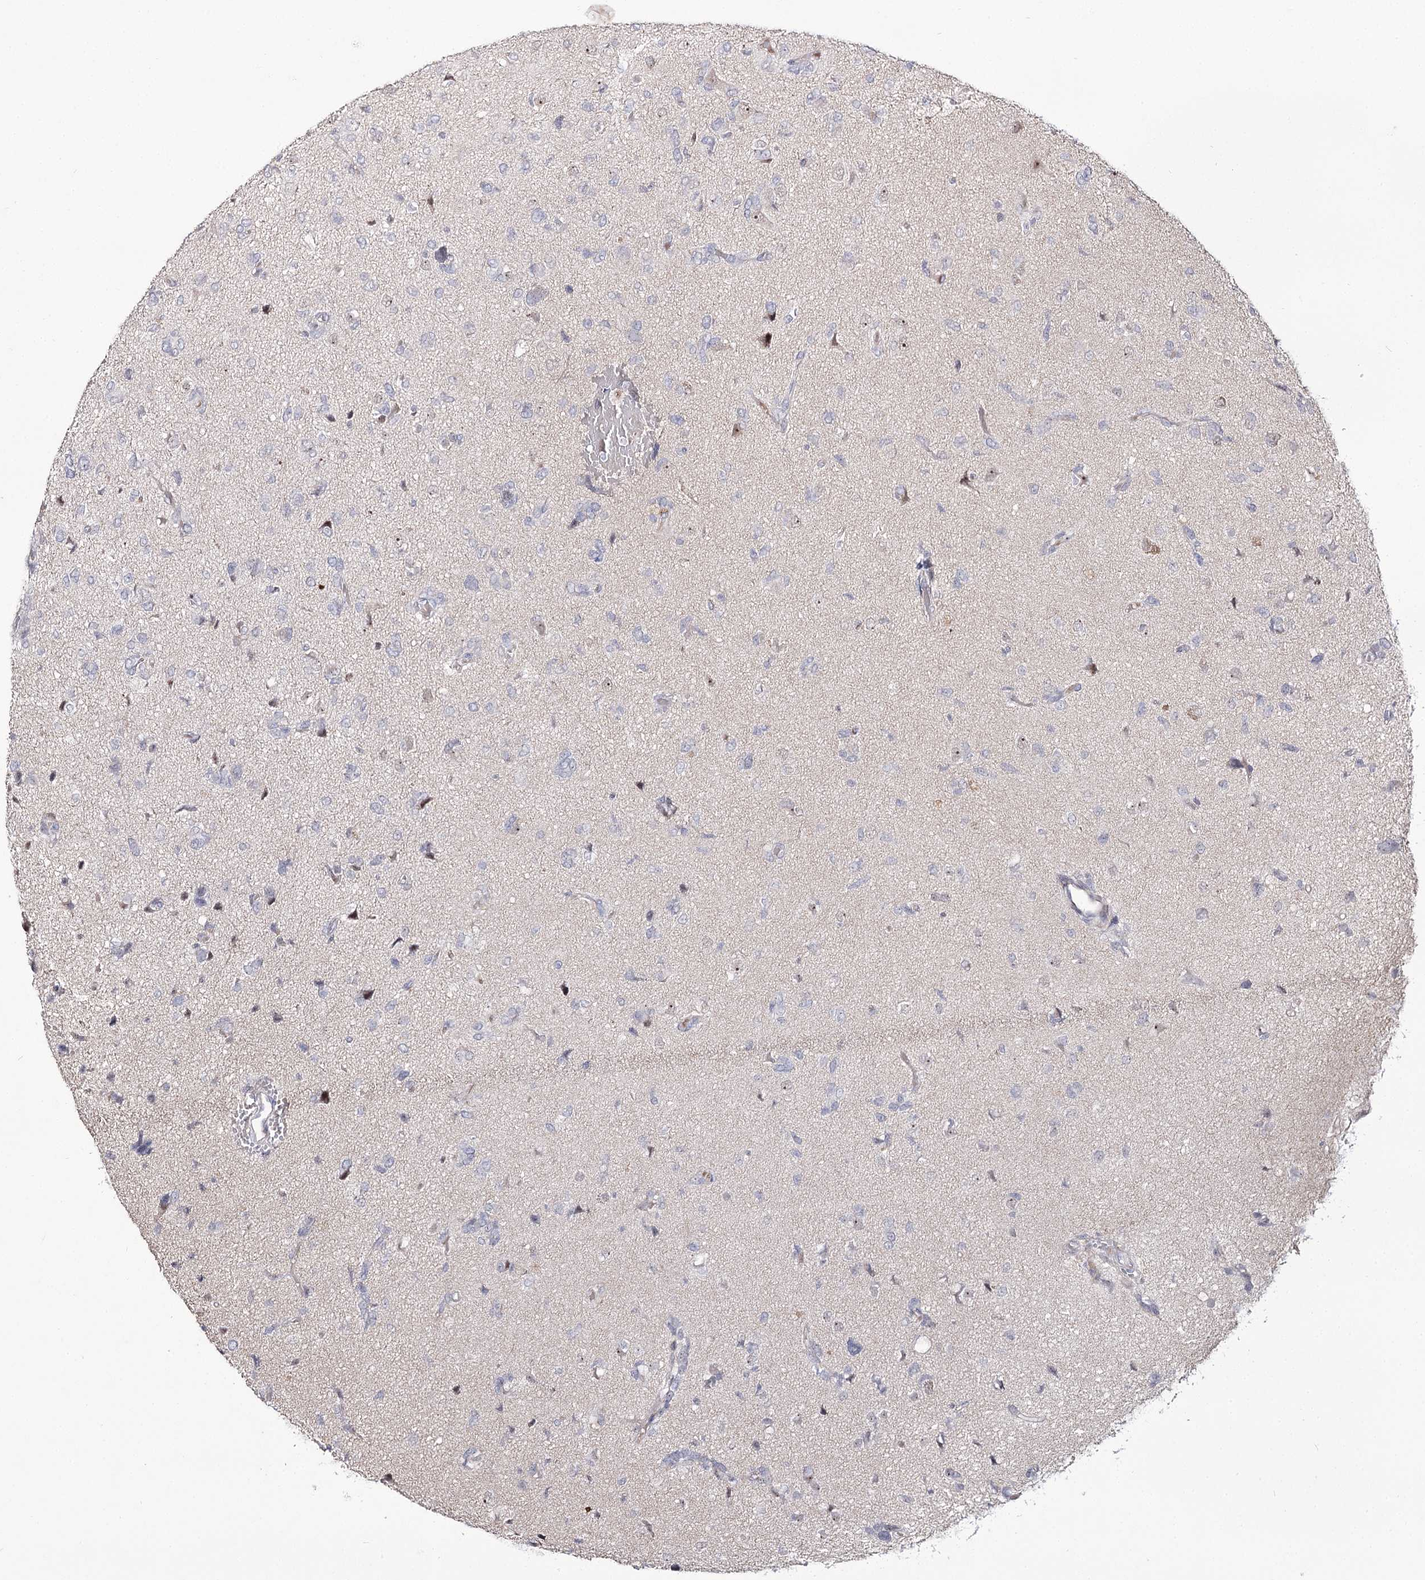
{"staining": {"intensity": "negative", "quantity": "none", "location": "none"}, "tissue": "glioma", "cell_type": "Tumor cells", "image_type": "cancer", "snomed": [{"axis": "morphology", "description": "Glioma, malignant, High grade"}, {"axis": "topography", "description": "Brain"}], "caption": "A high-resolution image shows immunohistochemistry staining of malignant high-grade glioma, which displays no significant staining in tumor cells.", "gene": "RRP9", "patient": {"sex": "female", "age": 59}}